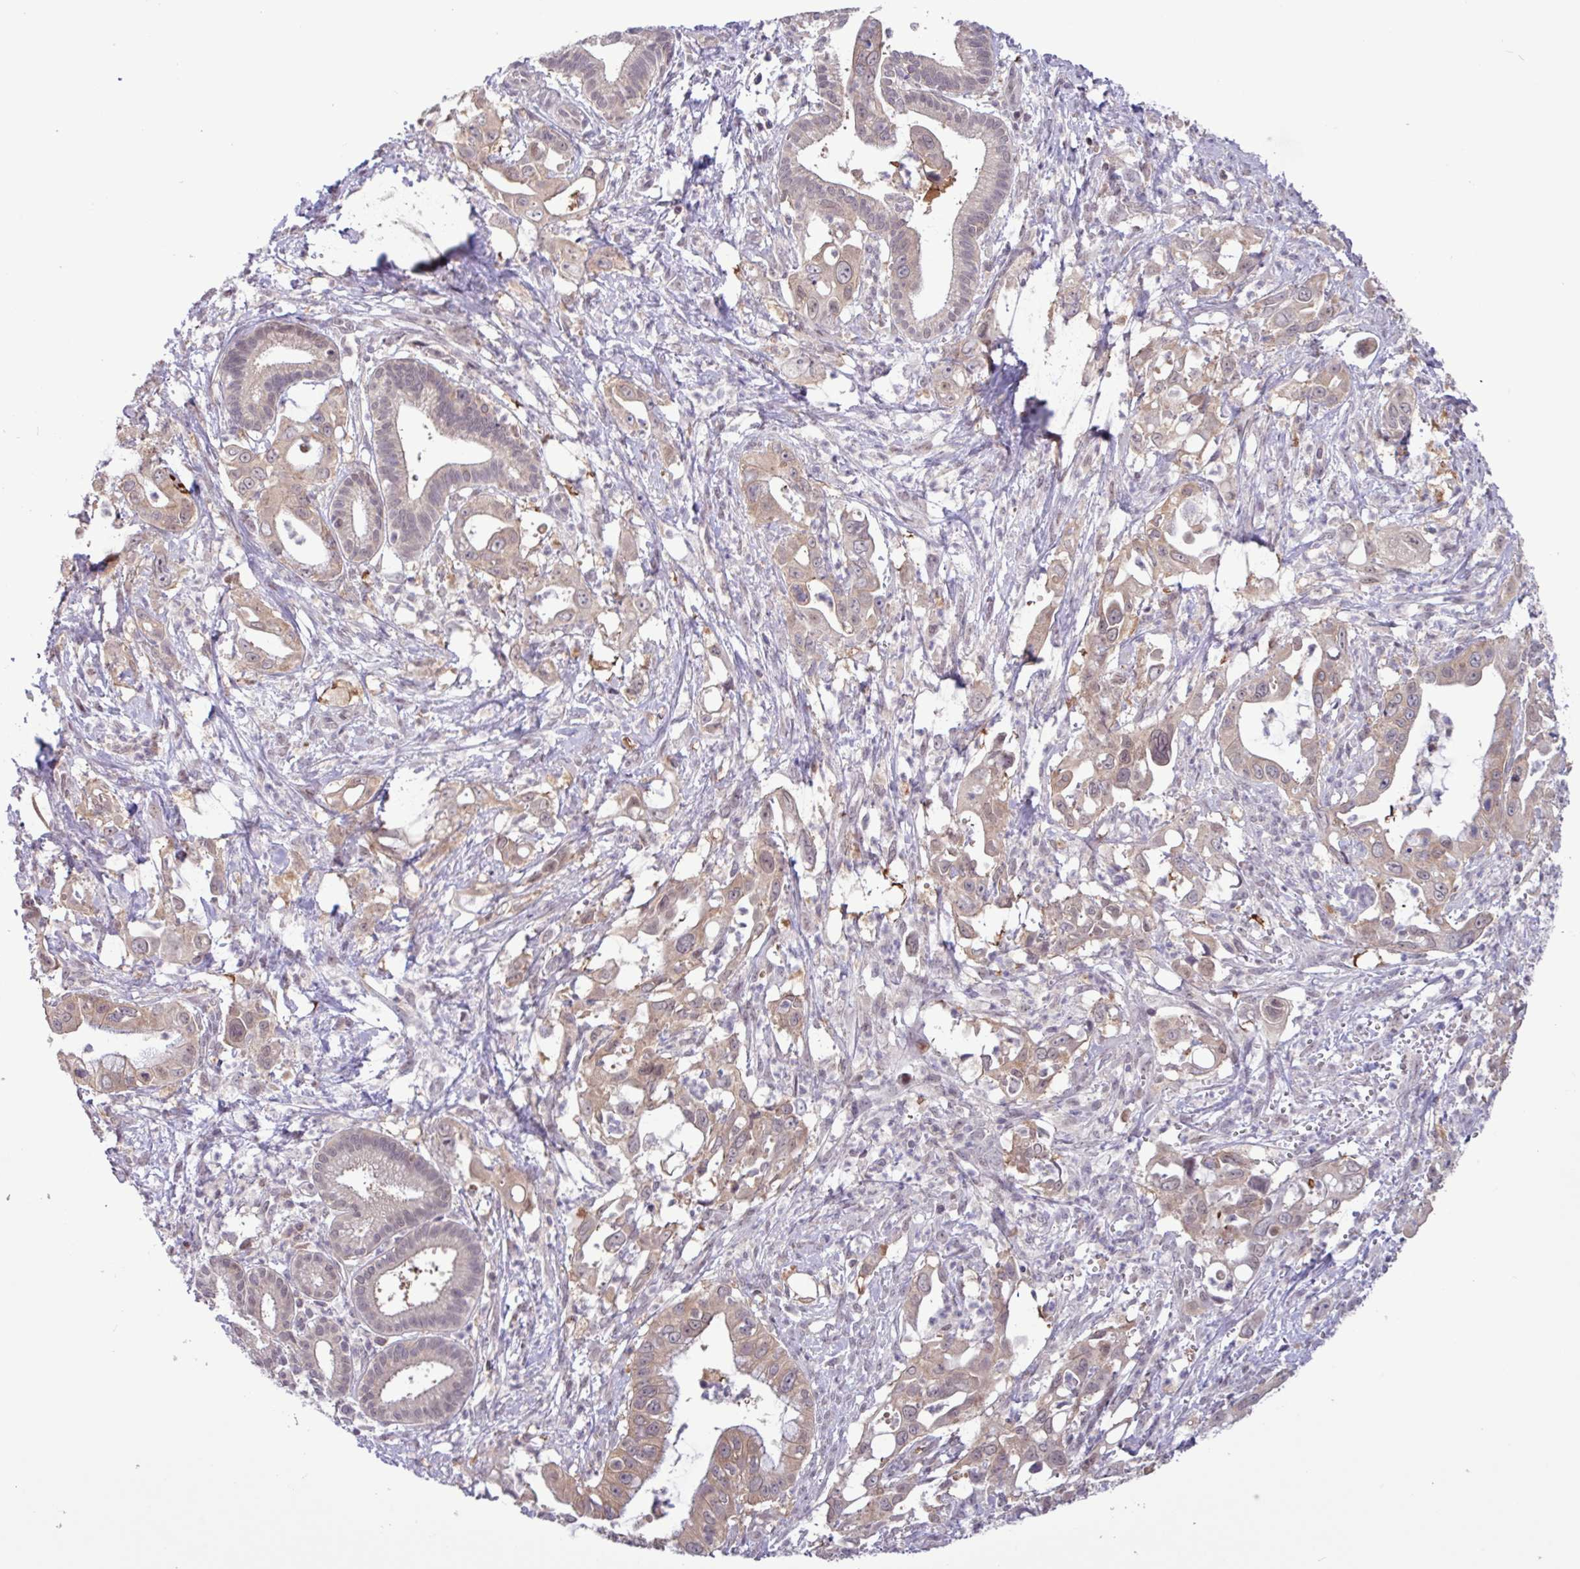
{"staining": {"intensity": "weak", "quantity": "25%-75%", "location": "cytoplasmic/membranous,nuclear"}, "tissue": "pancreatic cancer", "cell_type": "Tumor cells", "image_type": "cancer", "snomed": [{"axis": "morphology", "description": "Adenocarcinoma, NOS"}, {"axis": "topography", "description": "Pancreas"}], "caption": "Adenocarcinoma (pancreatic) tissue exhibits weak cytoplasmic/membranous and nuclear positivity in about 25%-75% of tumor cells, visualized by immunohistochemistry. (DAB (3,3'-diaminobenzidine) = brown stain, brightfield microscopy at high magnification).", "gene": "RTL3", "patient": {"sex": "male", "age": 61}}